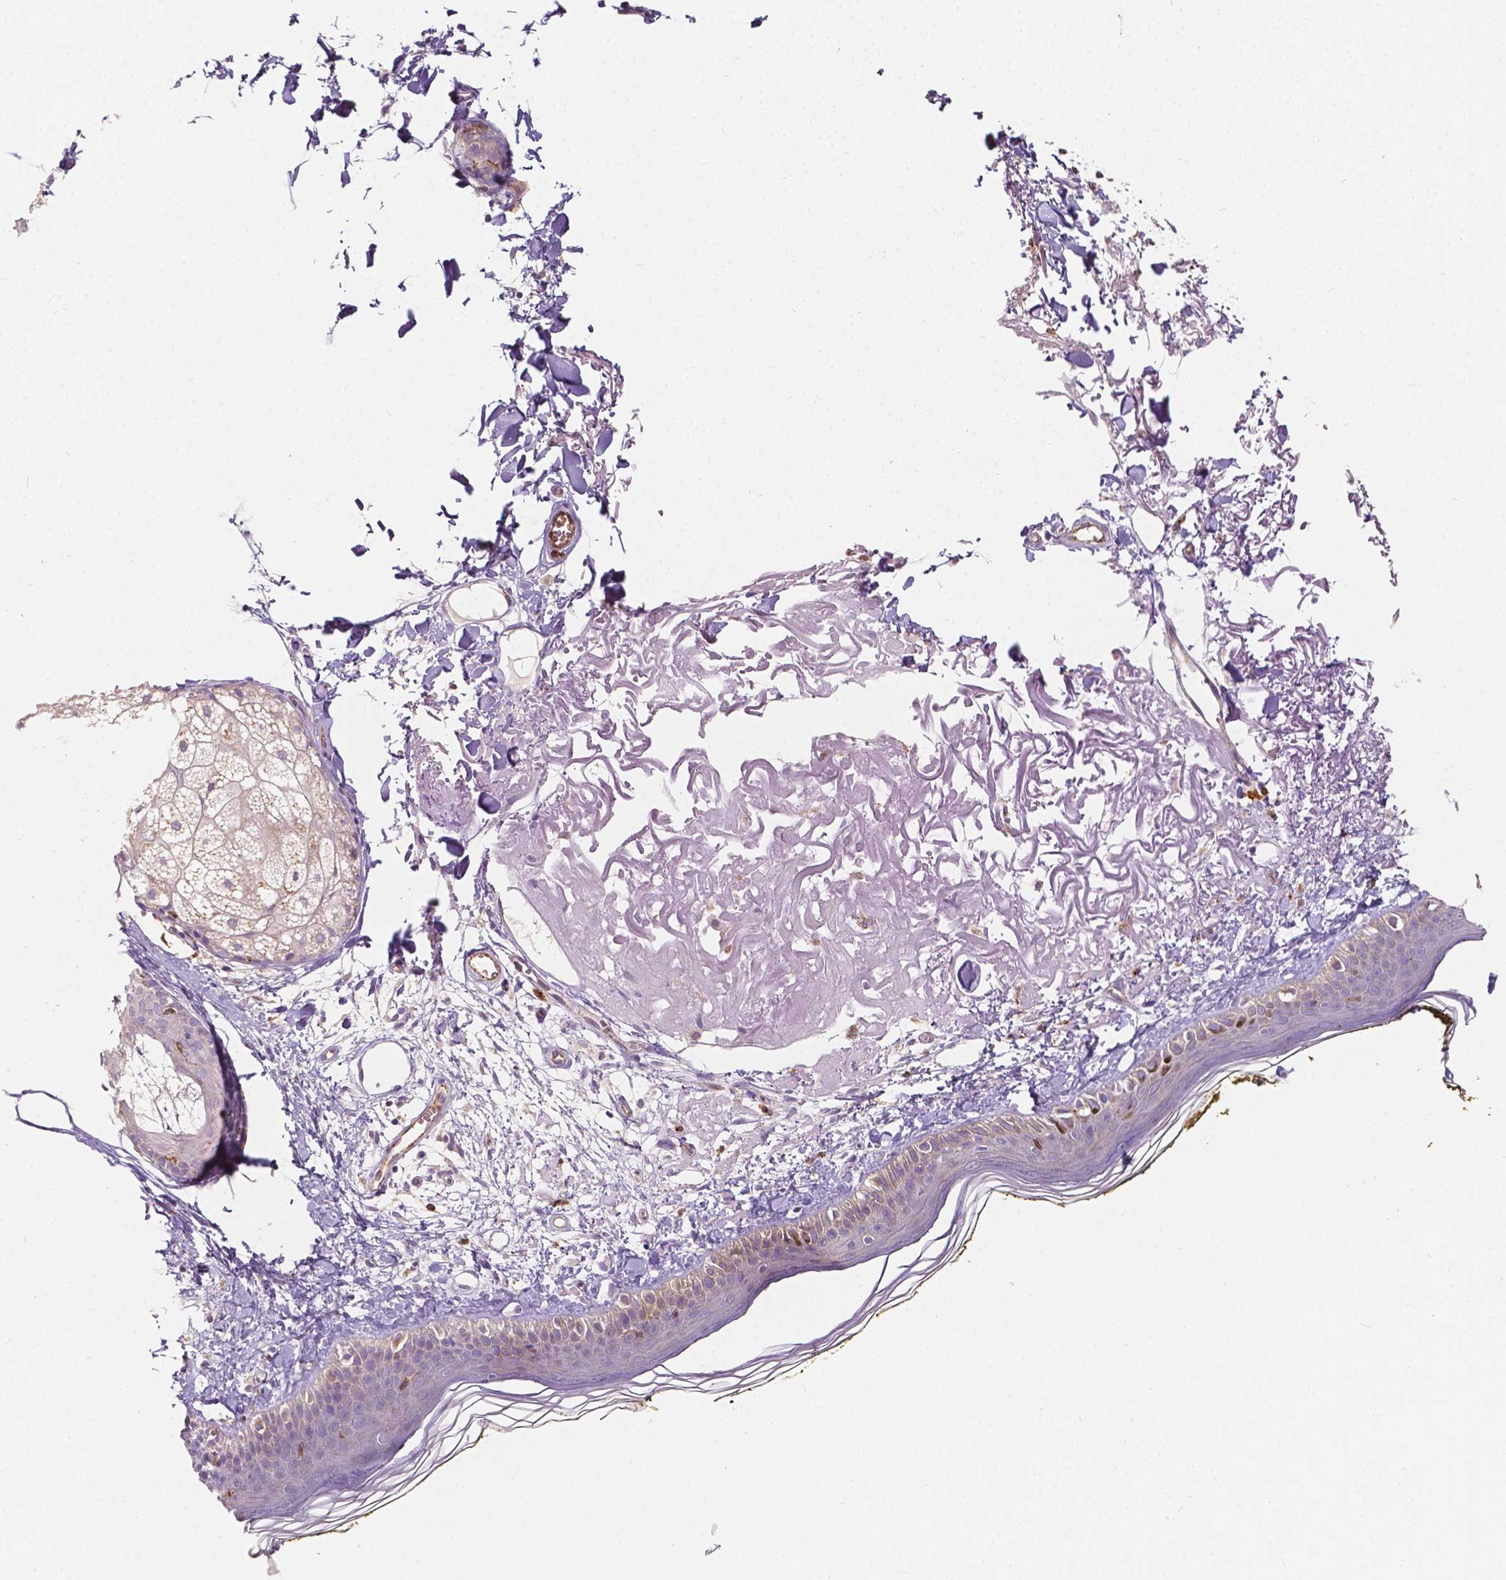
{"staining": {"intensity": "negative", "quantity": "none", "location": "none"}, "tissue": "skin", "cell_type": "Fibroblasts", "image_type": "normal", "snomed": [{"axis": "morphology", "description": "Normal tissue, NOS"}, {"axis": "topography", "description": "Skin"}], "caption": "Fibroblasts are negative for brown protein staining in unremarkable skin. (Brightfield microscopy of DAB IHC at high magnification).", "gene": "SLC22A4", "patient": {"sex": "male", "age": 76}}